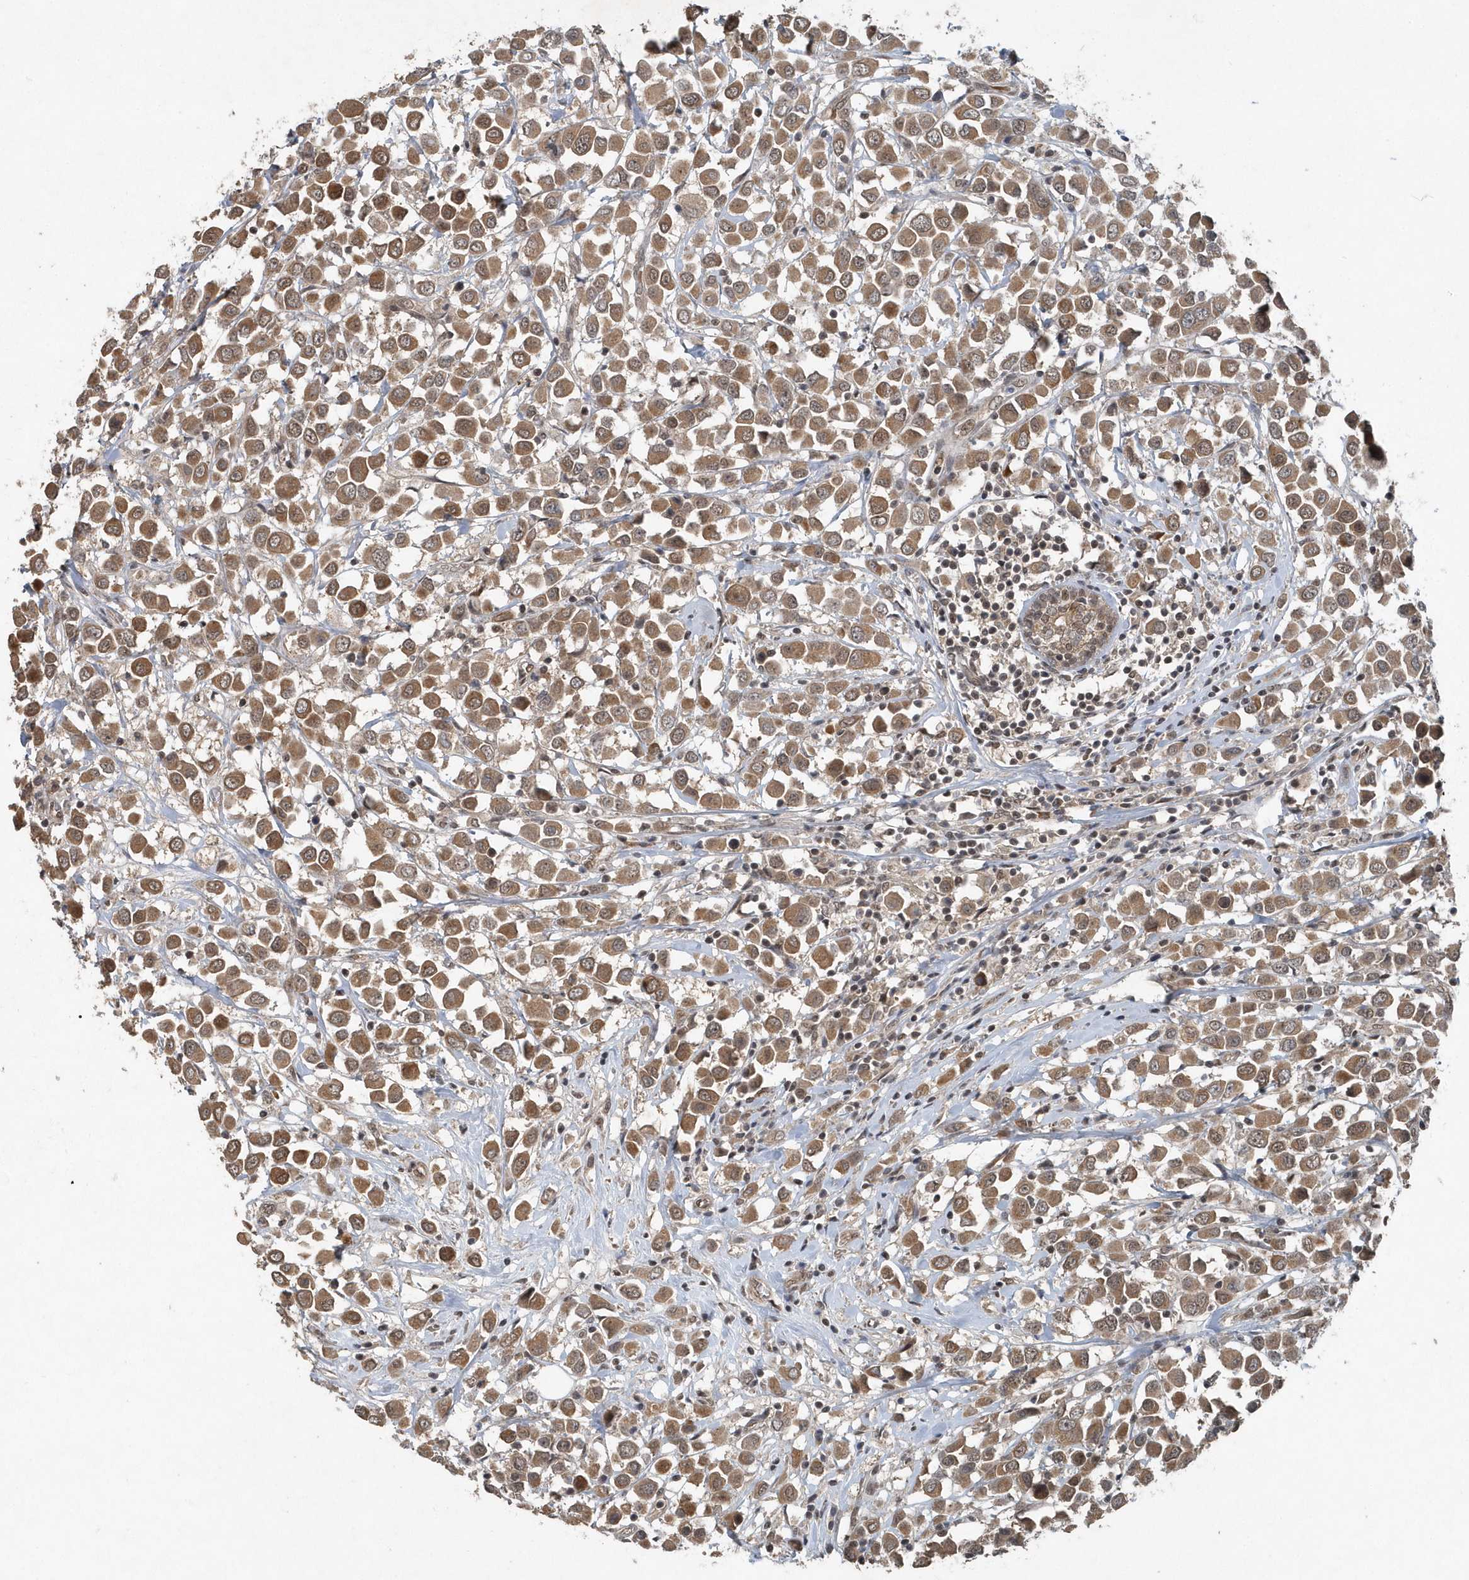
{"staining": {"intensity": "moderate", "quantity": ">75%", "location": "cytoplasmic/membranous"}, "tissue": "breast cancer", "cell_type": "Tumor cells", "image_type": "cancer", "snomed": [{"axis": "morphology", "description": "Duct carcinoma"}, {"axis": "topography", "description": "Breast"}], "caption": "Brown immunohistochemical staining in breast cancer shows moderate cytoplasmic/membranous expression in about >75% of tumor cells.", "gene": "QTRT2", "patient": {"sex": "female", "age": 61}}